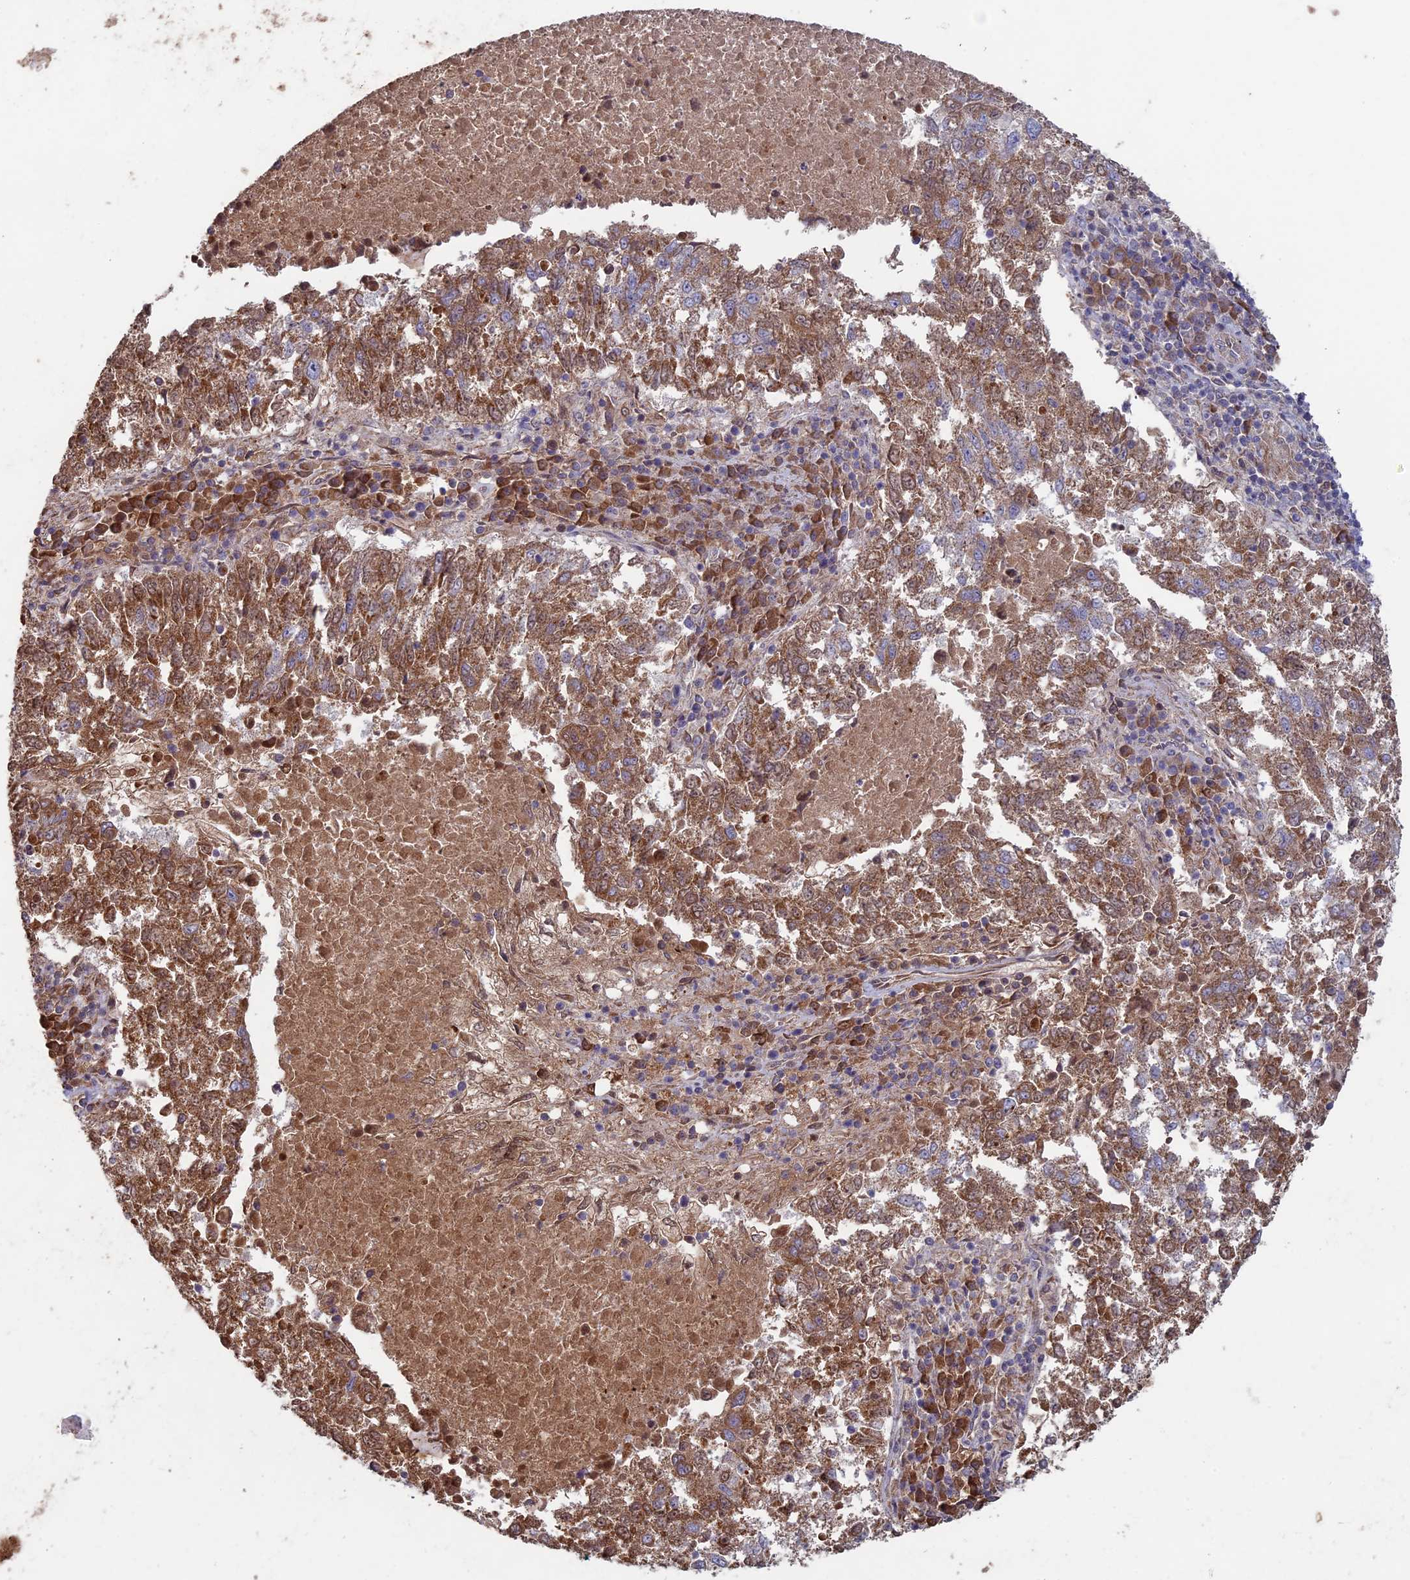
{"staining": {"intensity": "moderate", "quantity": ">75%", "location": "cytoplasmic/membranous"}, "tissue": "lung cancer", "cell_type": "Tumor cells", "image_type": "cancer", "snomed": [{"axis": "morphology", "description": "Squamous cell carcinoma, NOS"}, {"axis": "topography", "description": "Lung"}], "caption": "This histopathology image reveals IHC staining of human lung cancer (squamous cell carcinoma), with medium moderate cytoplasmic/membranous expression in about >75% of tumor cells.", "gene": "RCCD1", "patient": {"sex": "male", "age": 73}}